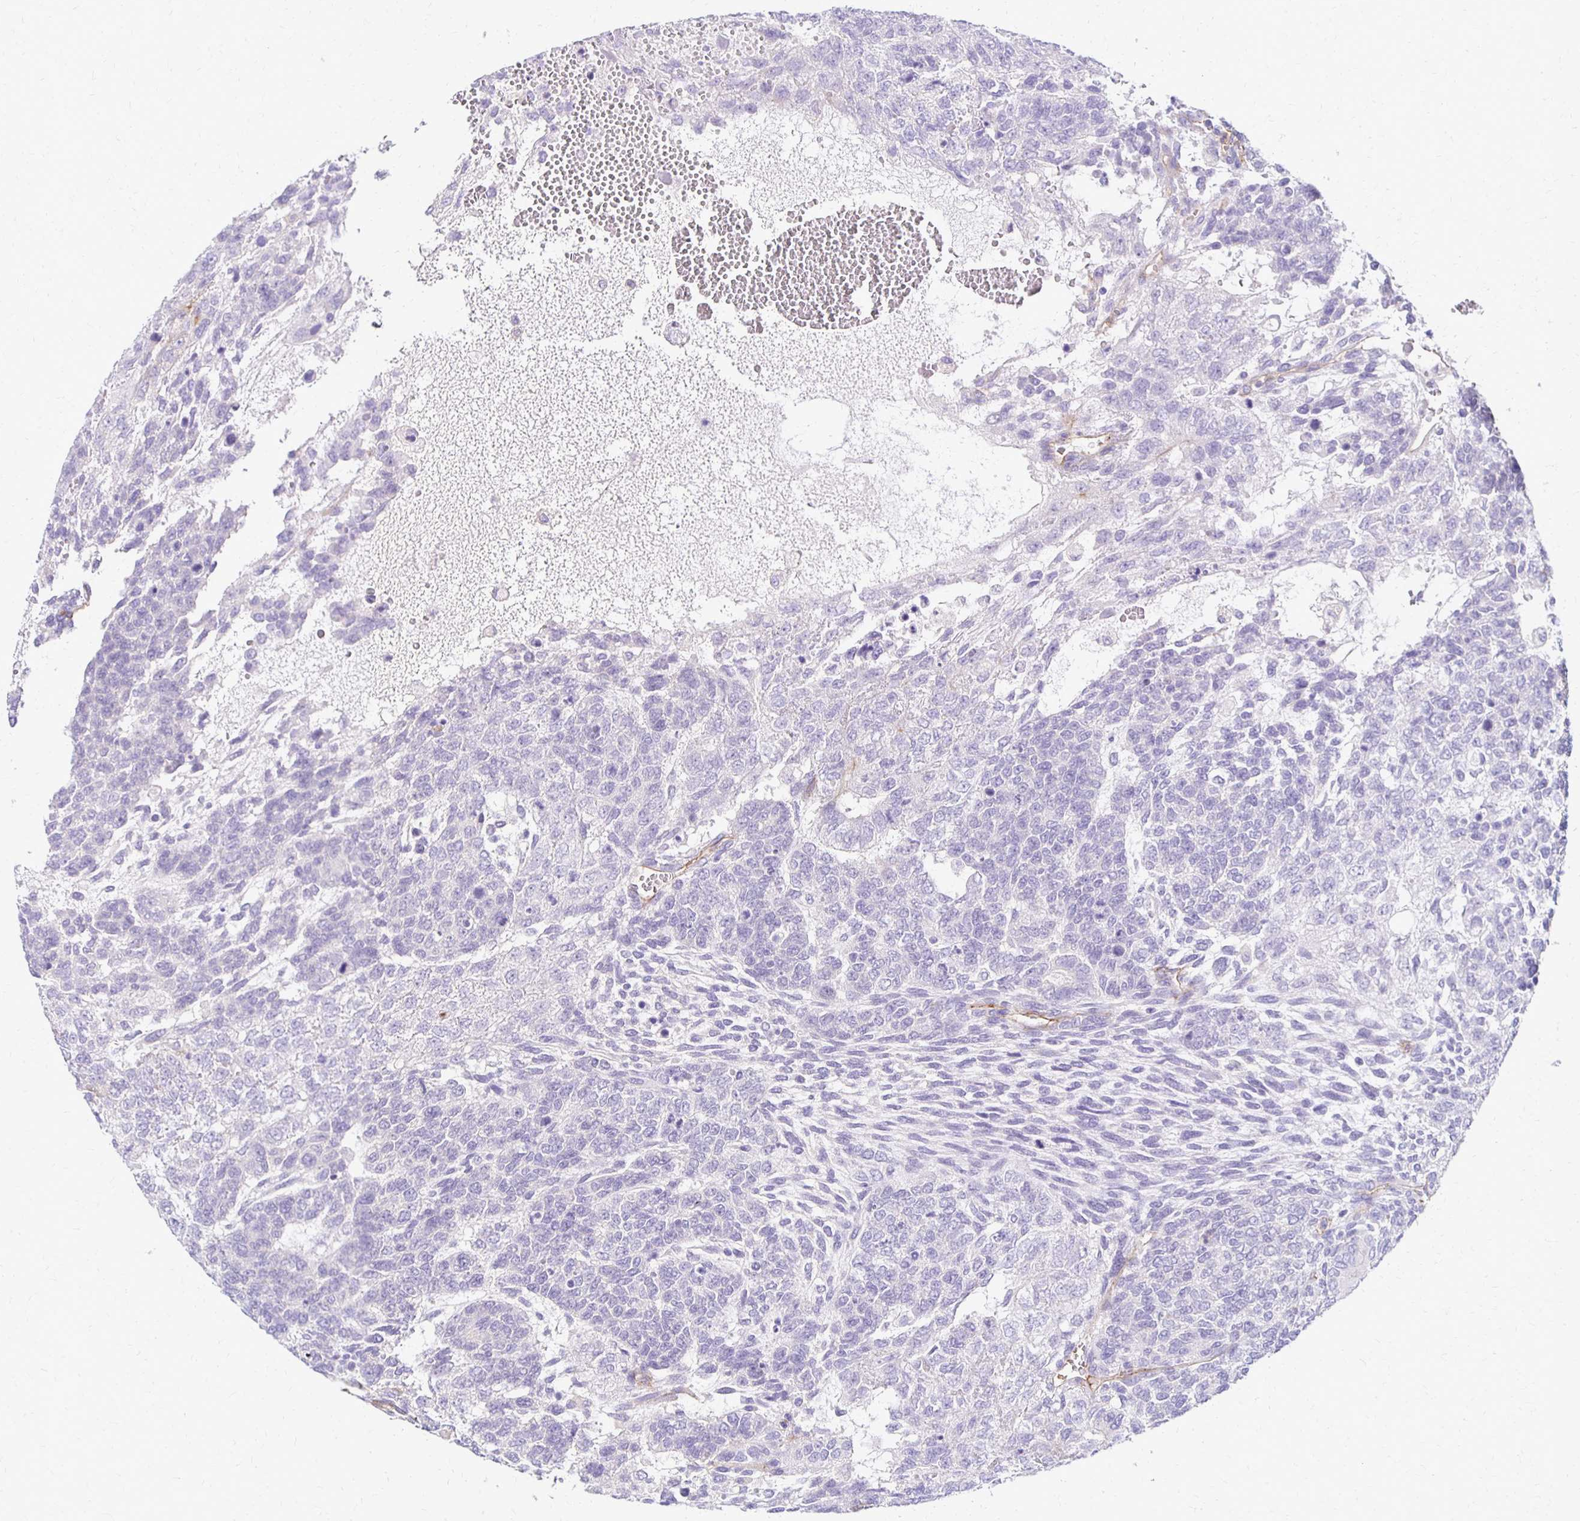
{"staining": {"intensity": "negative", "quantity": "none", "location": "none"}, "tissue": "testis cancer", "cell_type": "Tumor cells", "image_type": "cancer", "snomed": [{"axis": "morphology", "description": "Normal tissue, NOS"}, {"axis": "morphology", "description": "Carcinoma, Embryonal, NOS"}, {"axis": "topography", "description": "Testis"}, {"axis": "topography", "description": "Epididymis"}], "caption": "Tumor cells are negative for brown protein staining in embryonal carcinoma (testis).", "gene": "TTYH1", "patient": {"sex": "male", "age": 23}}